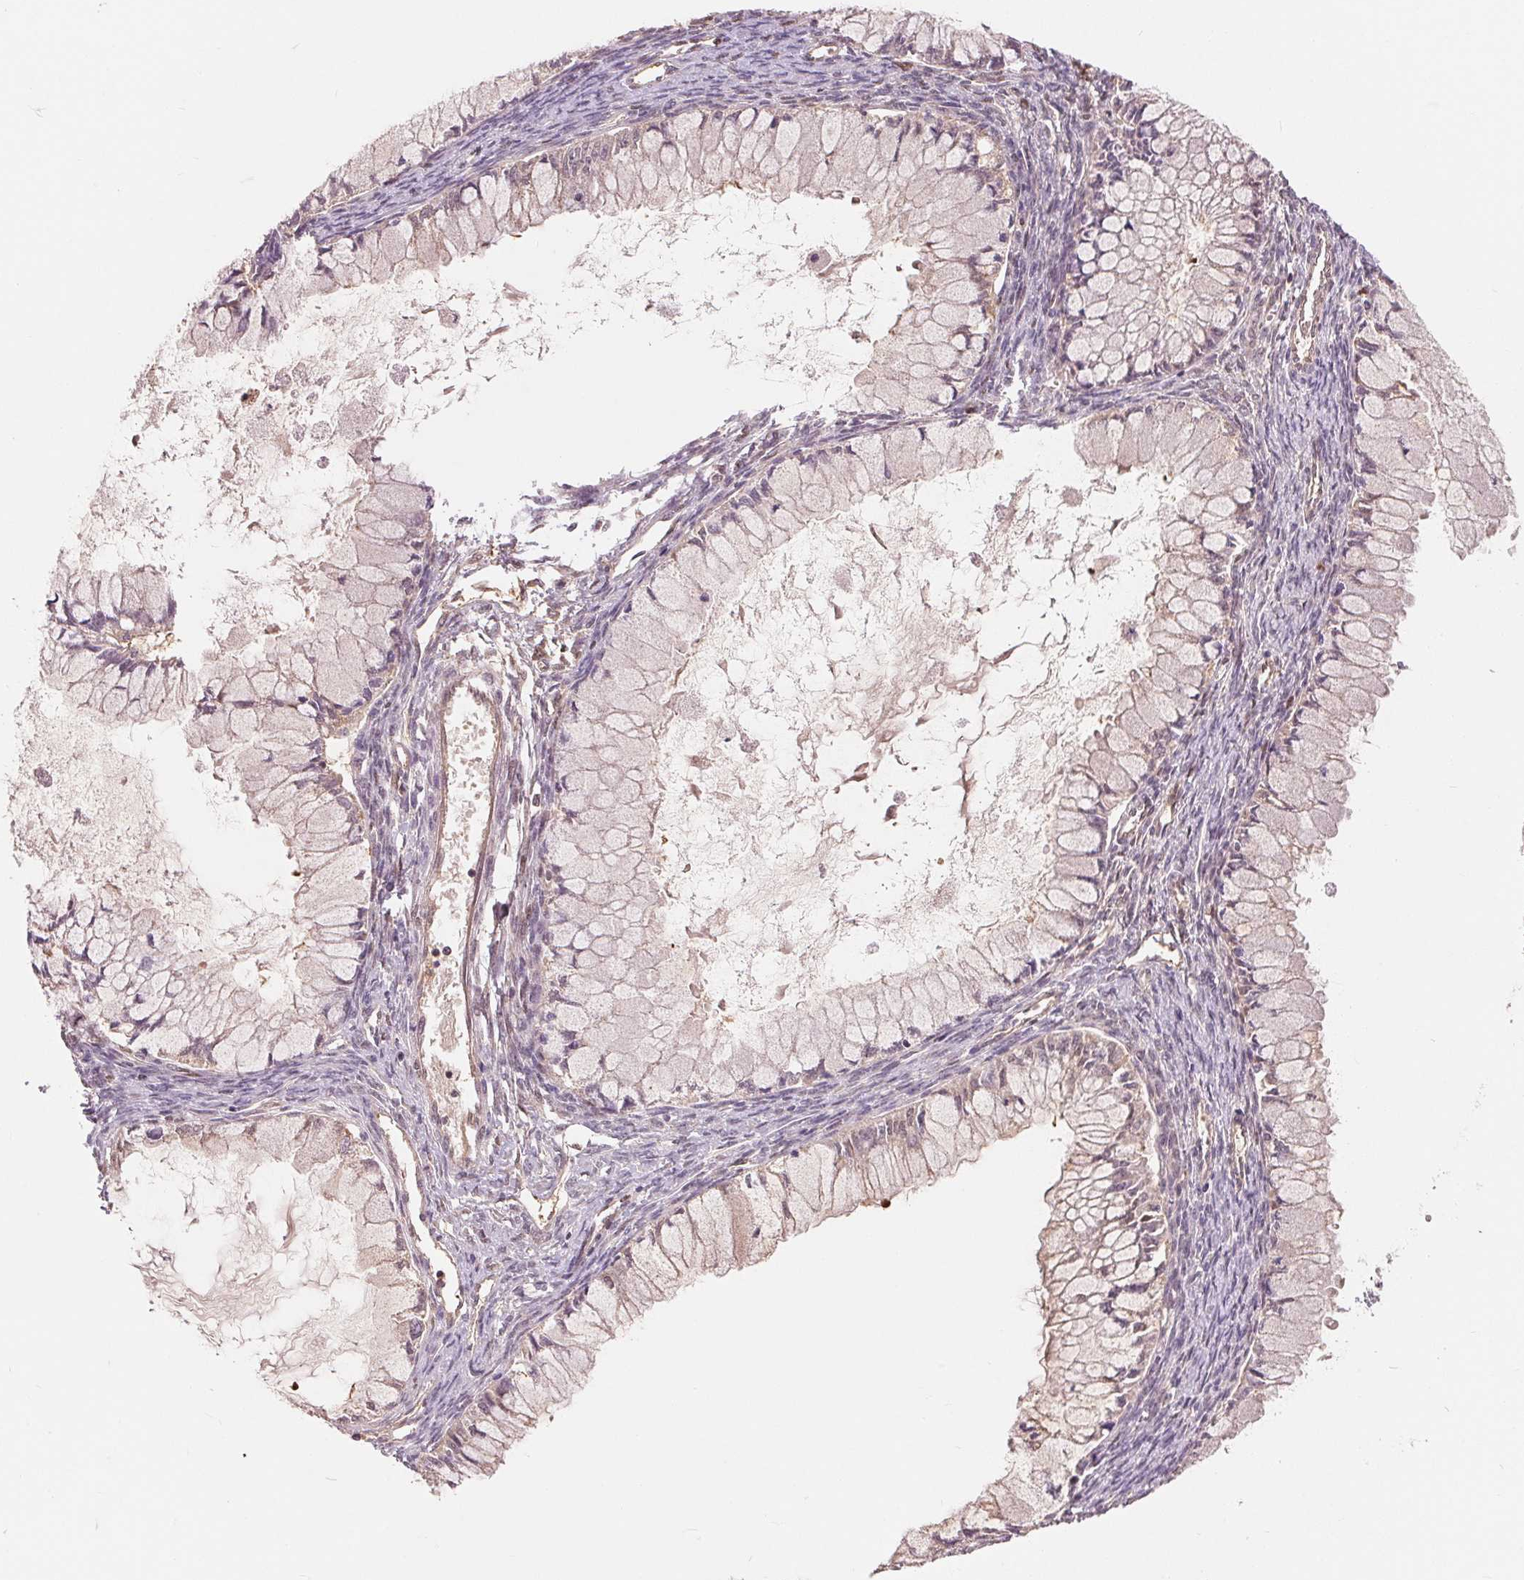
{"staining": {"intensity": "weak", "quantity": "25%-75%", "location": "cytoplasmic/membranous"}, "tissue": "ovarian cancer", "cell_type": "Tumor cells", "image_type": "cancer", "snomed": [{"axis": "morphology", "description": "Cystadenocarcinoma, mucinous, NOS"}, {"axis": "topography", "description": "Ovary"}], "caption": "Protein expression by immunohistochemistry exhibits weak cytoplasmic/membranous expression in about 25%-75% of tumor cells in ovarian cancer (mucinous cystadenocarcinoma).", "gene": "TMEM273", "patient": {"sex": "female", "age": 34}}